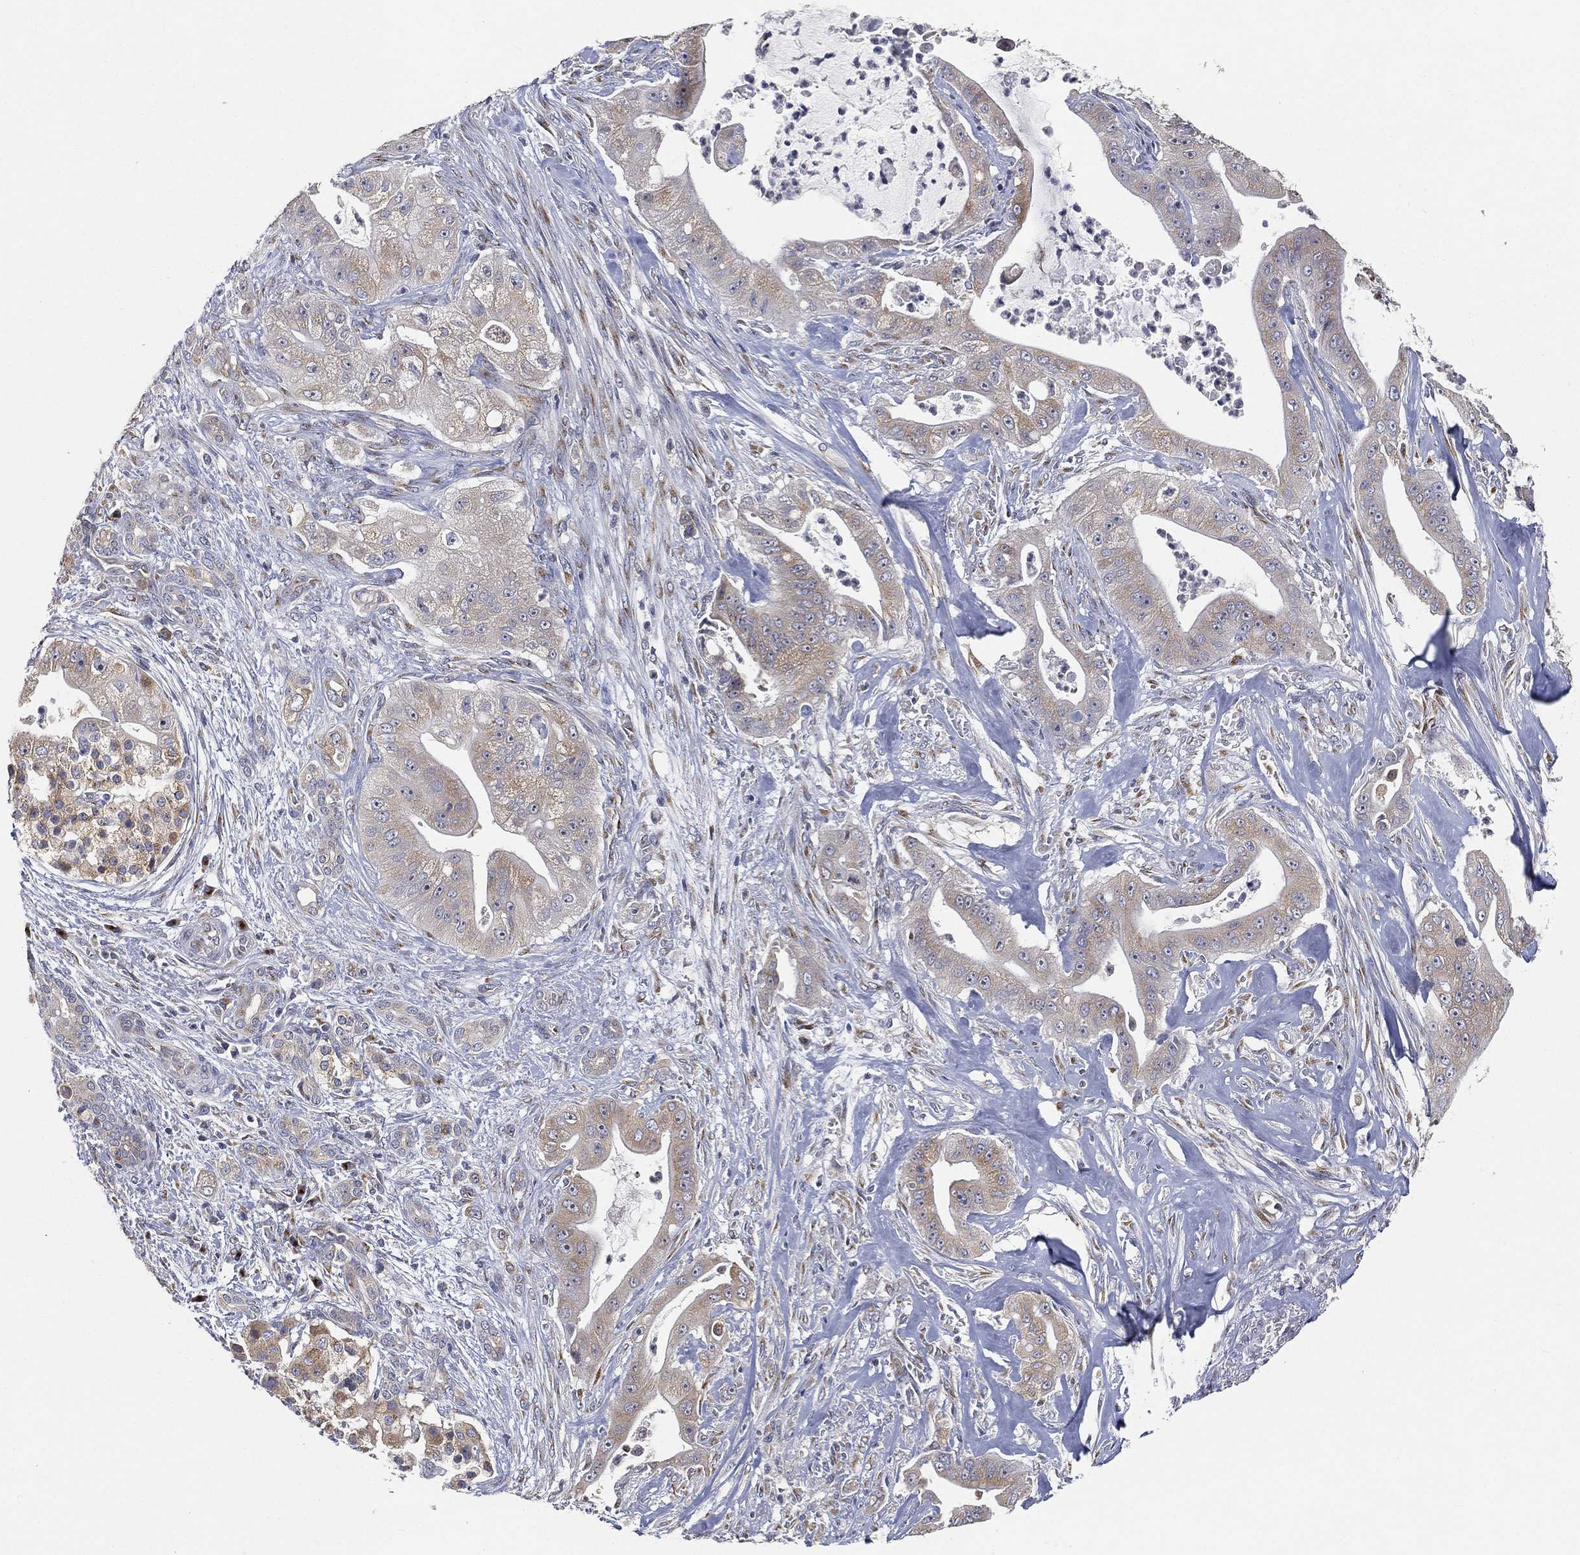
{"staining": {"intensity": "weak", "quantity": ">75%", "location": "cytoplasmic/membranous"}, "tissue": "pancreatic cancer", "cell_type": "Tumor cells", "image_type": "cancer", "snomed": [{"axis": "morphology", "description": "Normal tissue, NOS"}, {"axis": "morphology", "description": "Inflammation, NOS"}, {"axis": "morphology", "description": "Adenocarcinoma, NOS"}, {"axis": "topography", "description": "Pancreas"}], "caption": "The photomicrograph shows immunohistochemical staining of adenocarcinoma (pancreatic). There is weak cytoplasmic/membranous expression is identified in about >75% of tumor cells.", "gene": "TICAM1", "patient": {"sex": "male", "age": 57}}